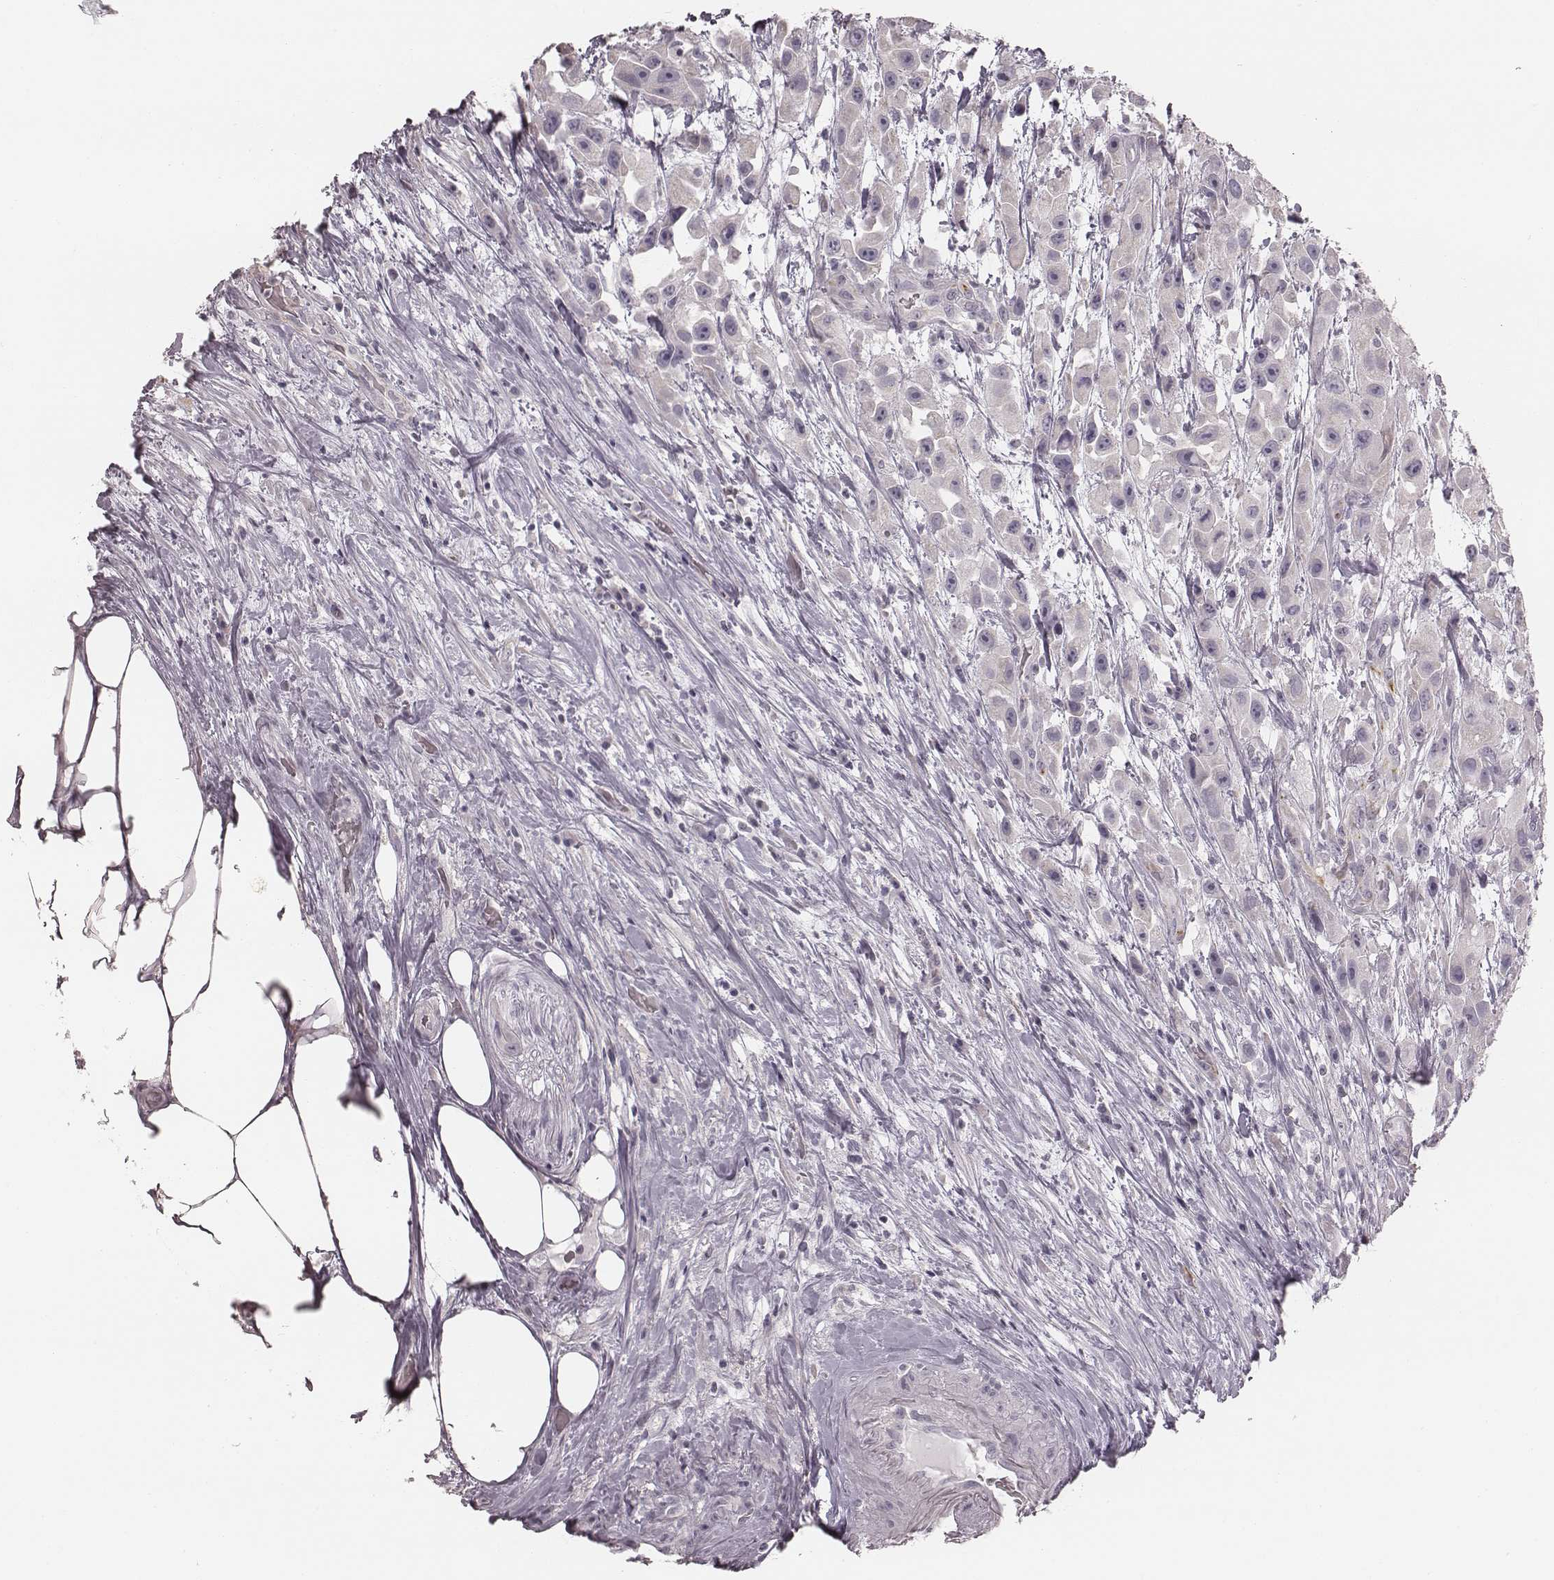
{"staining": {"intensity": "negative", "quantity": "none", "location": "none"}, "tissue": "urothelial cancer", "cell_type": "Tumor cells", "image_type": "cancer", "snomed": [{"axis": "morphology", "description": "Urothelial carcinoma, High grade"}, {"axis": "topography", "description": "Urinary bladder"}], "caption": "Immunohistochemistry of urothelial carcinoma (high-grade) shows no expression in tumor cells.", "gene": "SPA17", "patient": {"sex": "male", "age": 79}}